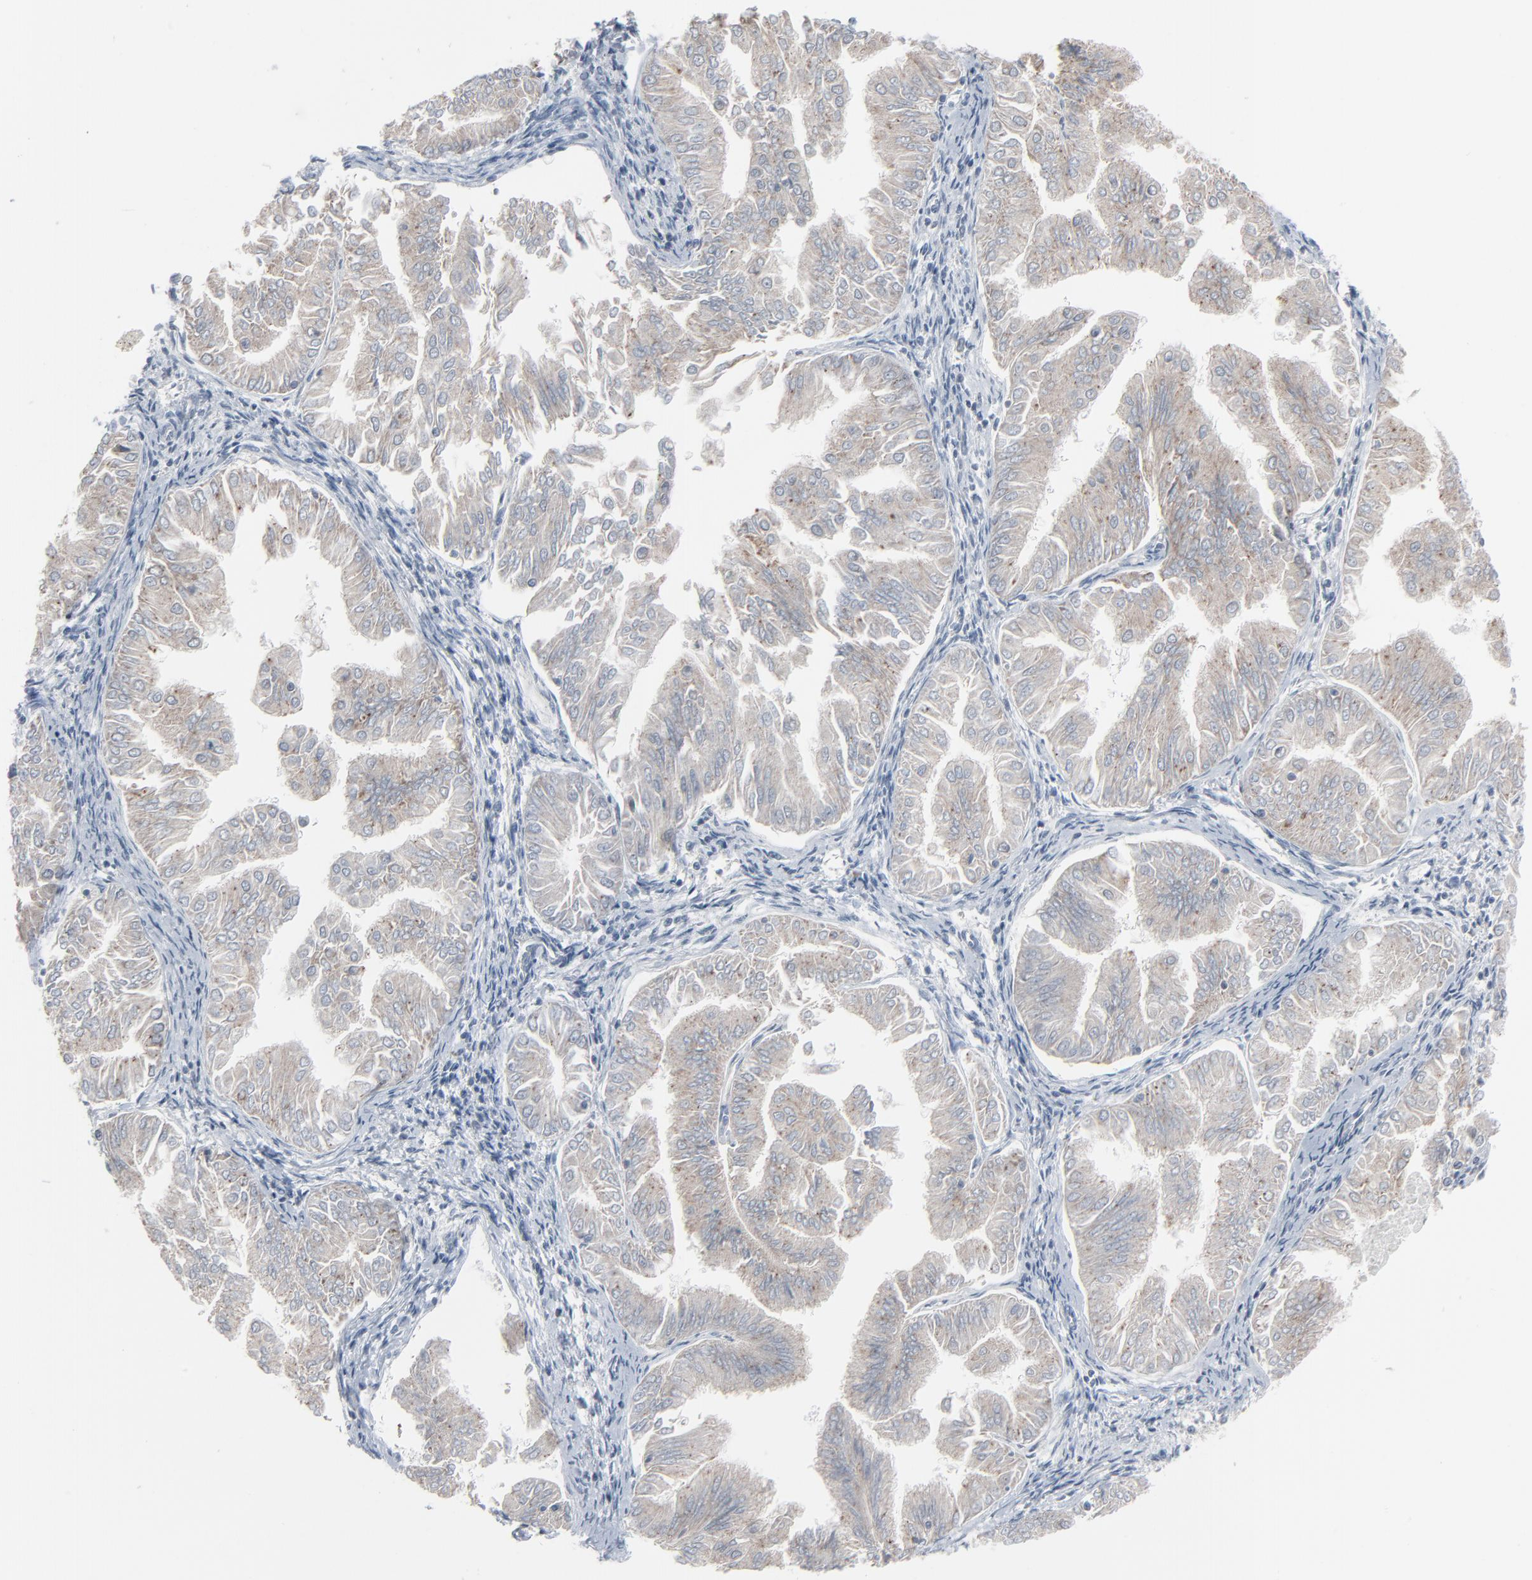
{"staining": {"intensity": "weak", "quantity": ">75%", "location": "cytoplasmic/membranous"}, "tissue": "endometrial cancer", "cell_type": "Tumor cells", "image_type": "cancer", "snomed": [{"axis": "morphology", "description": "Adenocarcinoma, NOS"}, {"axis": "topography", "description": "Endometrium"}], "caption": "Human endometrial adenocarcinoma stained with a protein marker exhibits weak staining in tumor cells.", "gene": "SAGE1", "patient": {"sex": "female", "age": 53}}